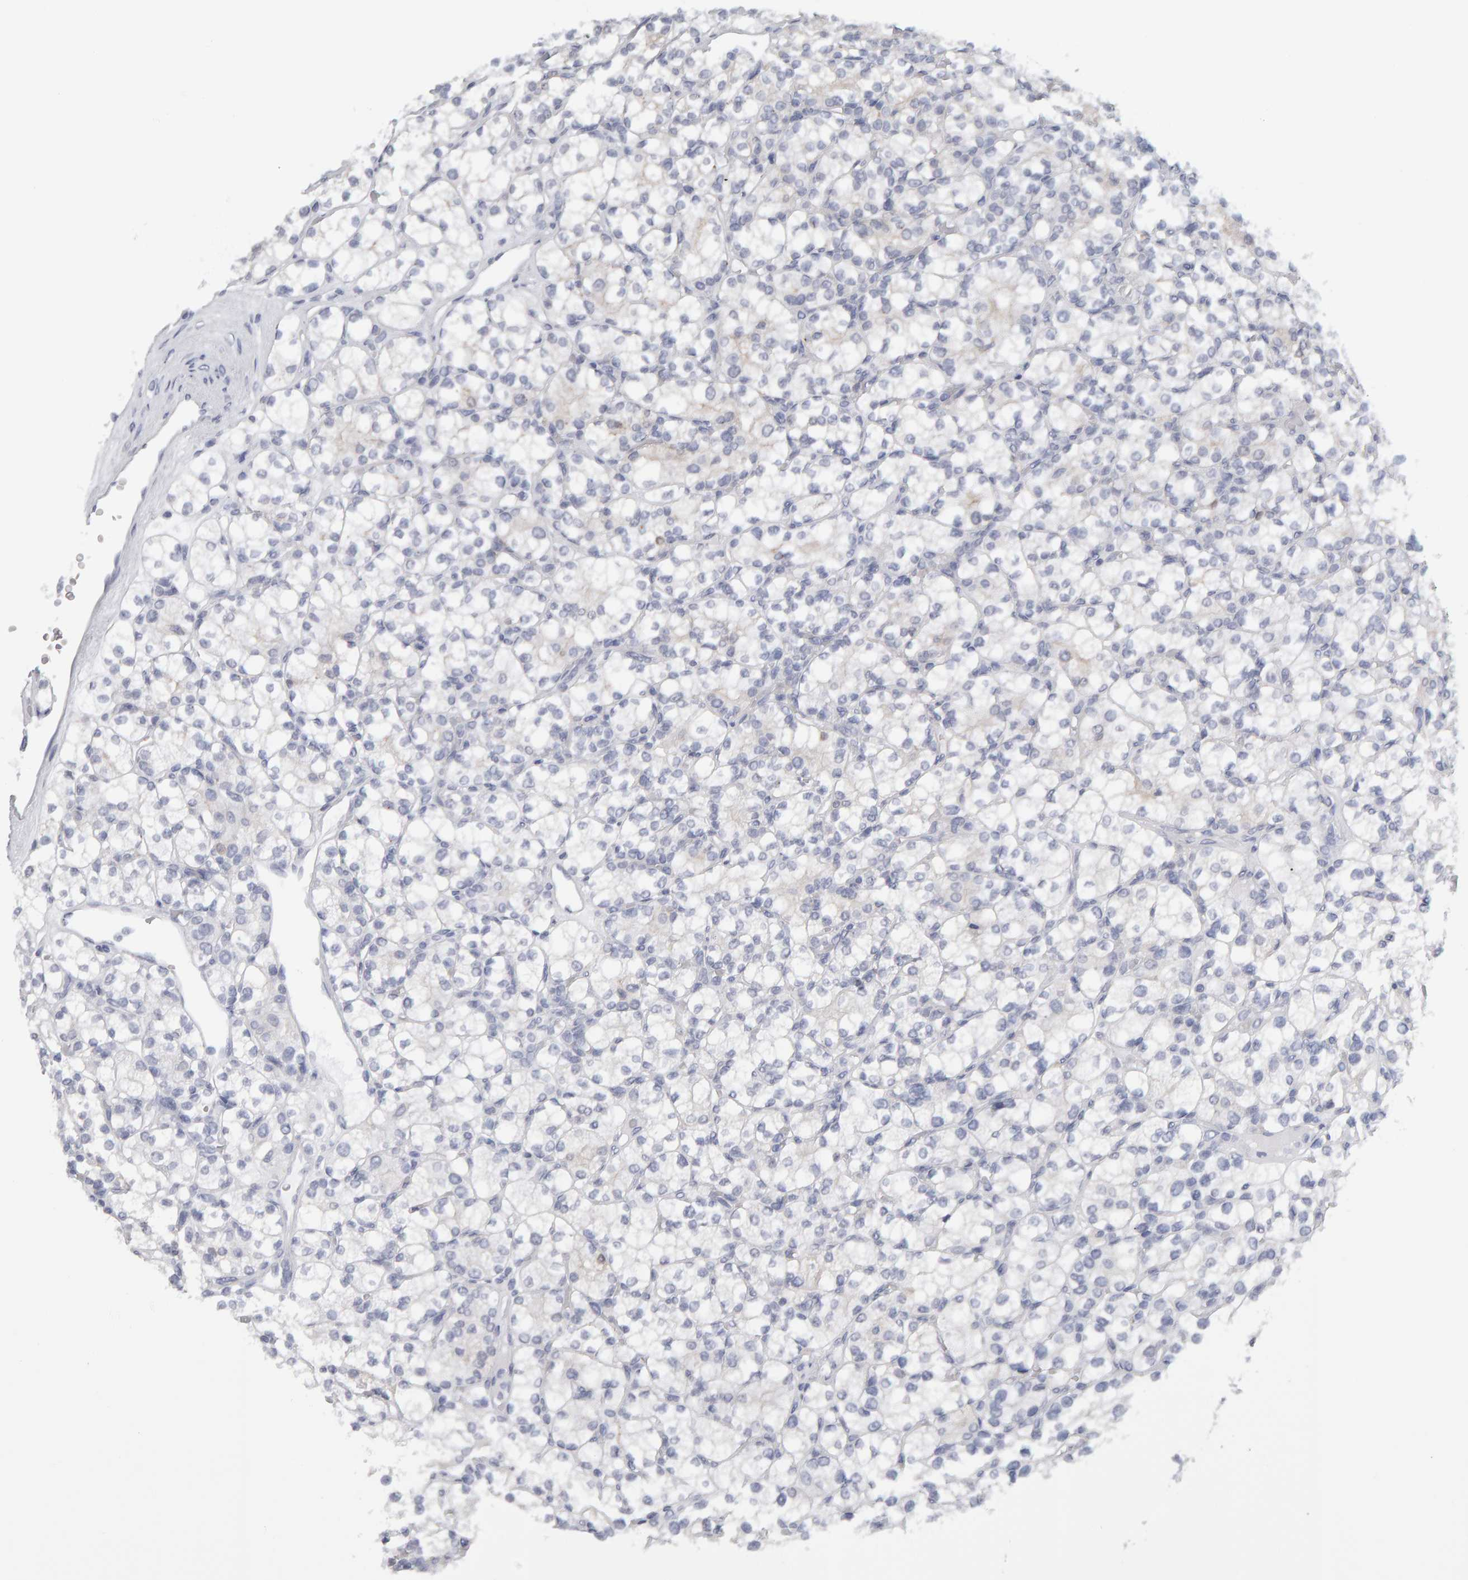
{"staining": {"intensity": "negative", "quantity": "none", "location": "none"}, "tissue": "renal cancer", "cell_type": "Tumor cells", "image_type": "cancer", "snomed": [{"axis": "morphology", "description": "Adenocarcinoma, NOS"}, {"axis": "topography", "description": "Kidney"}], "caption": "The photomicrograph shows no staining of tumor cells in renal cancer (adenocarcinoma). The staining is performed using DAB (3,3'-diaminobenzidine) brown chromogen with nuclei counter-stained in using hematoxylin.", "gene": "CTH", "patient": {"sex": "male", "age": 77}}